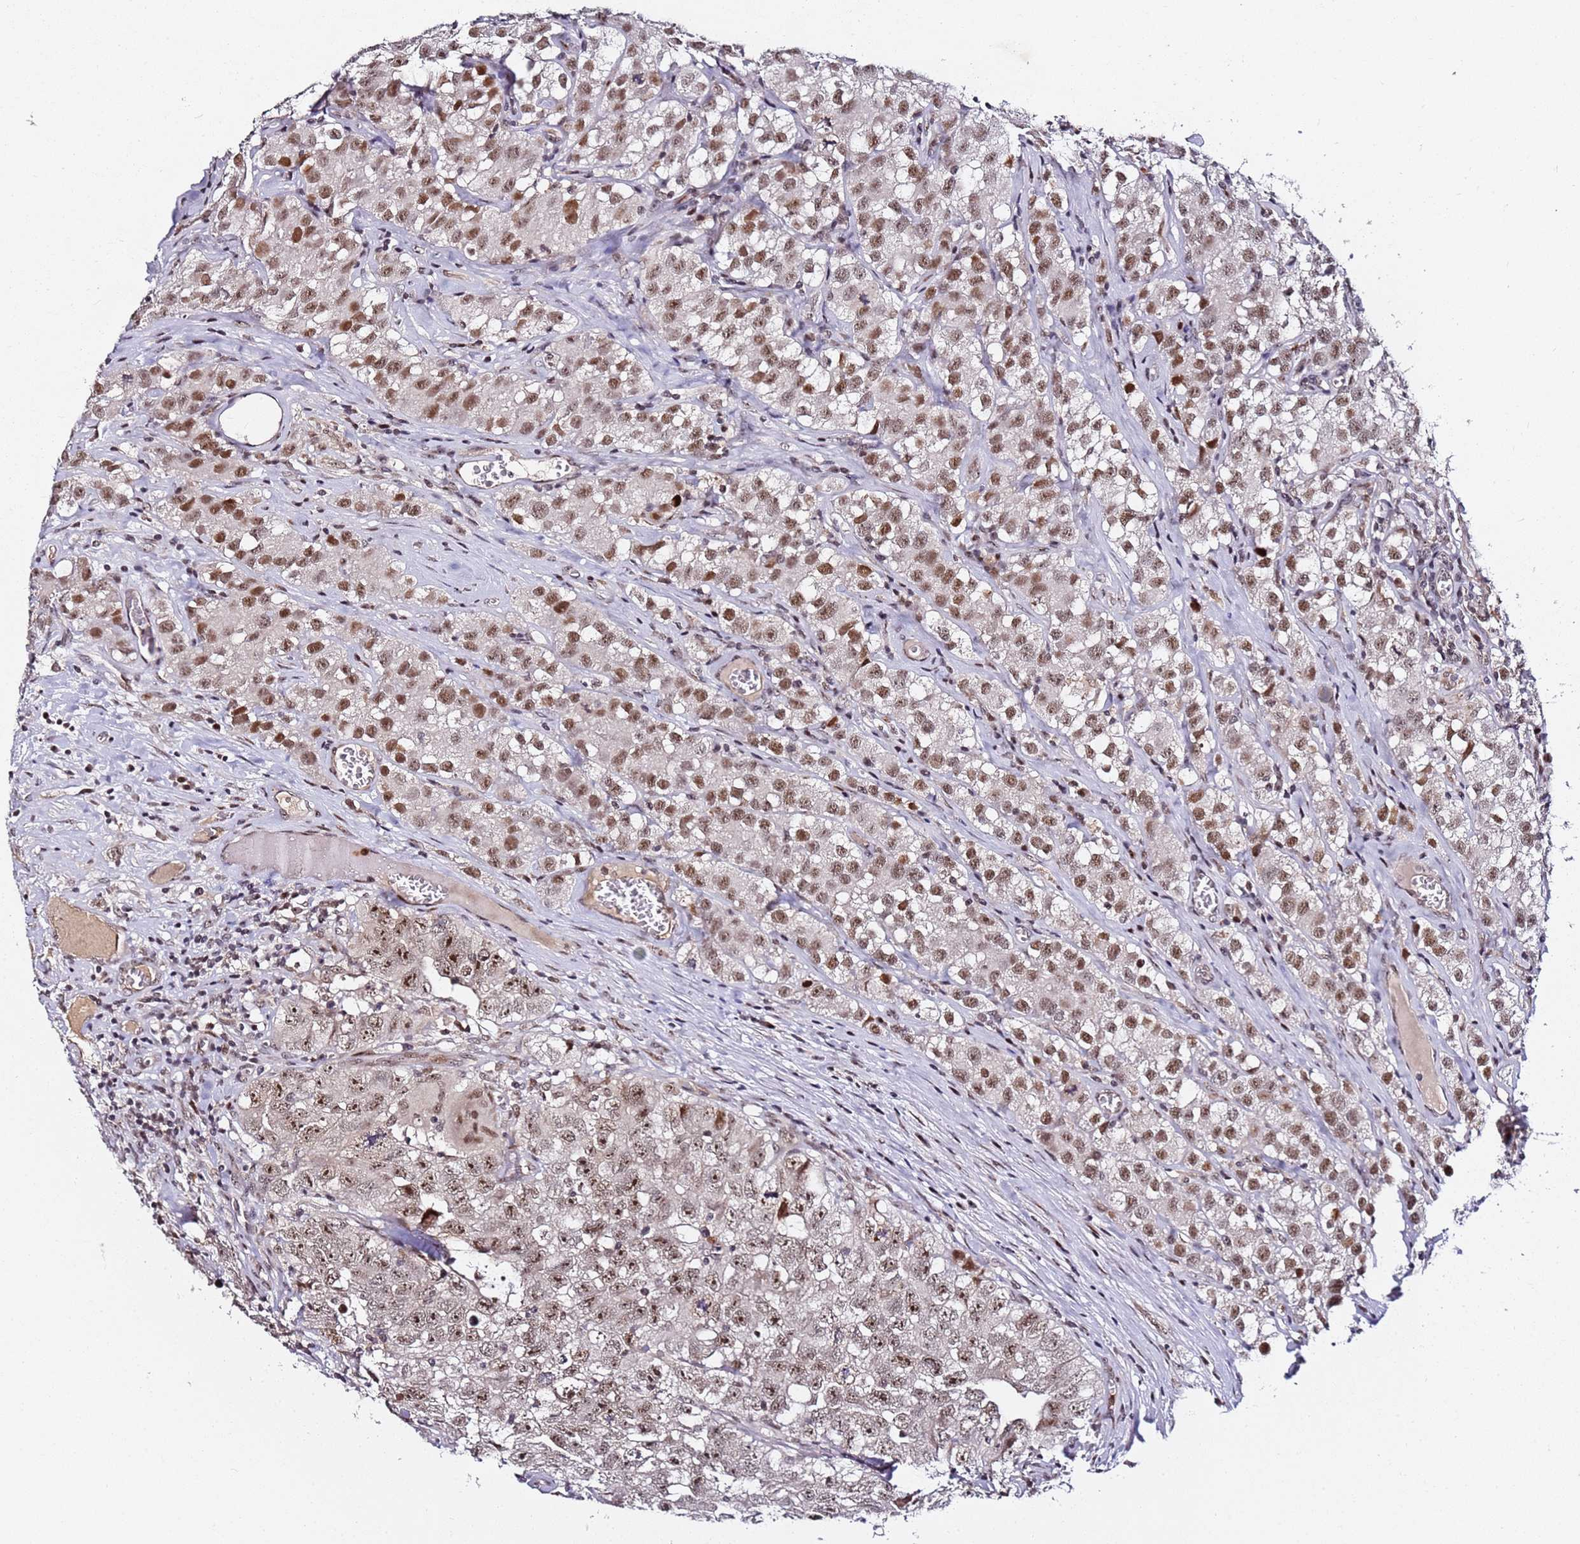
{"staining": {"intensity": "moderate", "quantity": ">75%", "location": "nuclear"}, "tissue": "testis cancer", "cell_type": "Tumor cells", "image_type": "cancer", "snomed": [{"axis": "morphology", "description": "Seminoma, NOS"}, {"axis": "morphology", "description": "Carcinoma, Embryonal, NOS"}, {"axis": "topography", "description": "Testis"}], "caption": "DAB (3,3'-diaminobenzidine) immunohistochemical staining of human testis embryonal carcinoma demonstrates moderate nuclear protein positivity in approximately >75% of tumor cells.", "gene": "FCF1", "patient": {"sex": "male", "age": 43}}